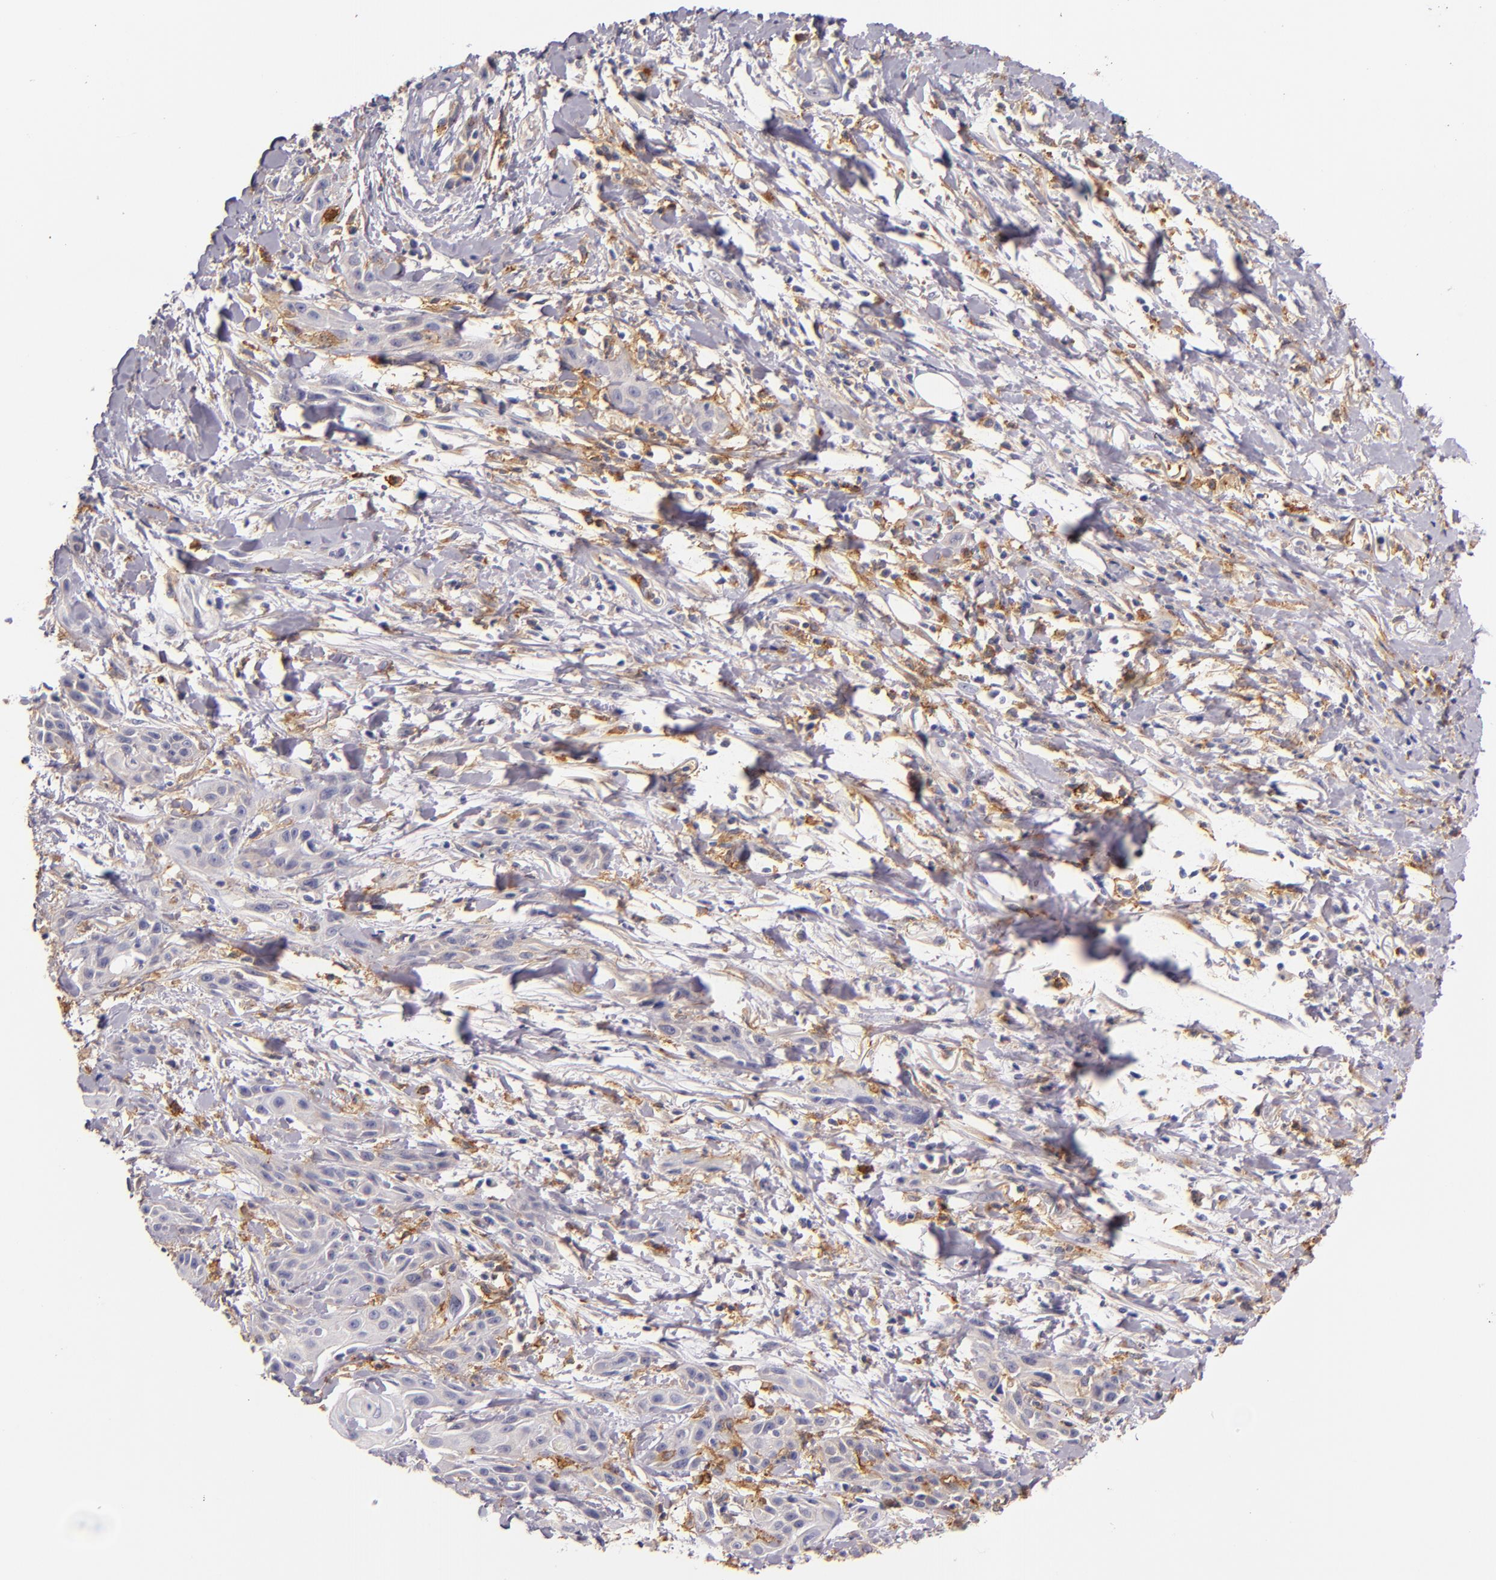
{"staining": {"intensity": "weak", "quantity": "25%-75%", "location": "cytoplasmic/membranous"}, "tissue": "skin cancer", "cell_type": "Tumor cells", "image_type": "cancer", "snomed": [{"axis": "morphology", "description": "Squamous cell carcinoma, NOS"}, {"axis": "topography", "description": "Skin"}, {"axis": "topography", "description": "Anal"}], "caption": "Squamous cell carcinoma (skin) stained with a brown dye displays weak cytoplasmic/membranous positive staining in about 25%-75% of tumor cells.", "gene": "C5AR1", "patient": {"sex": "male", "age": 64}}